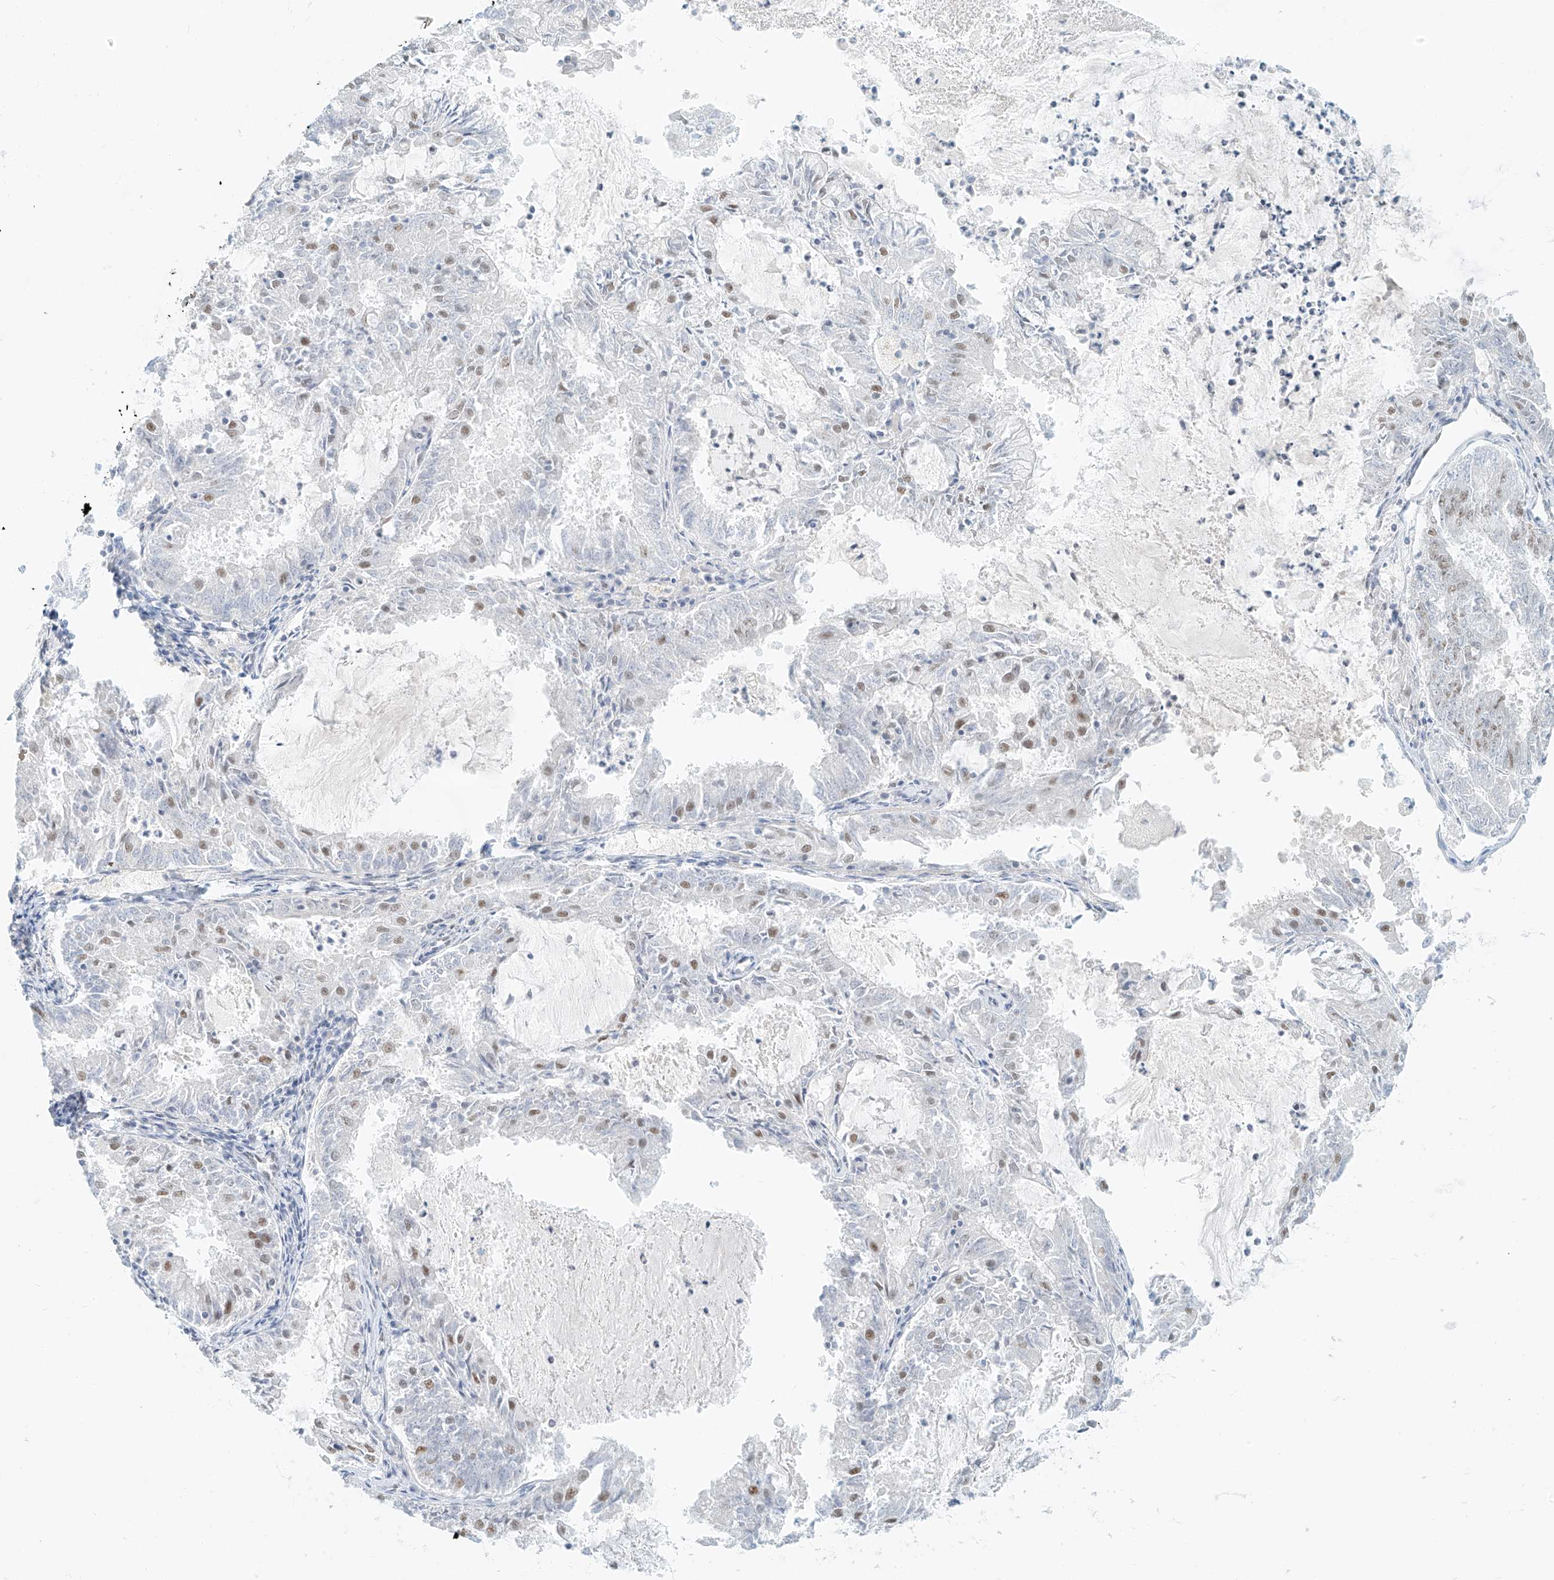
{"staining": {"intensity": "negative", "quantity": "none", "location": "none"}, "tissue": "endometrial cancer", "cell_type": "Tumor cells", "image_type": "cancer", "snomed": [{"axis": "morphology", "description": "Adenocarcinoma, NOS"}, {"axis": "topography", "description": "Endometrium"}], "caption": "Histopathology image shows no protein positivity in tumor cells of adenocarcinoma (endometrial) tissue. The staining is performed using DAB (3,3'-diaminobenzidine) brown chromogen with nuclei counter-stained in using hematoxylin.", "gene": "PGC", "patient": {"sex": "female", "age": 57}}